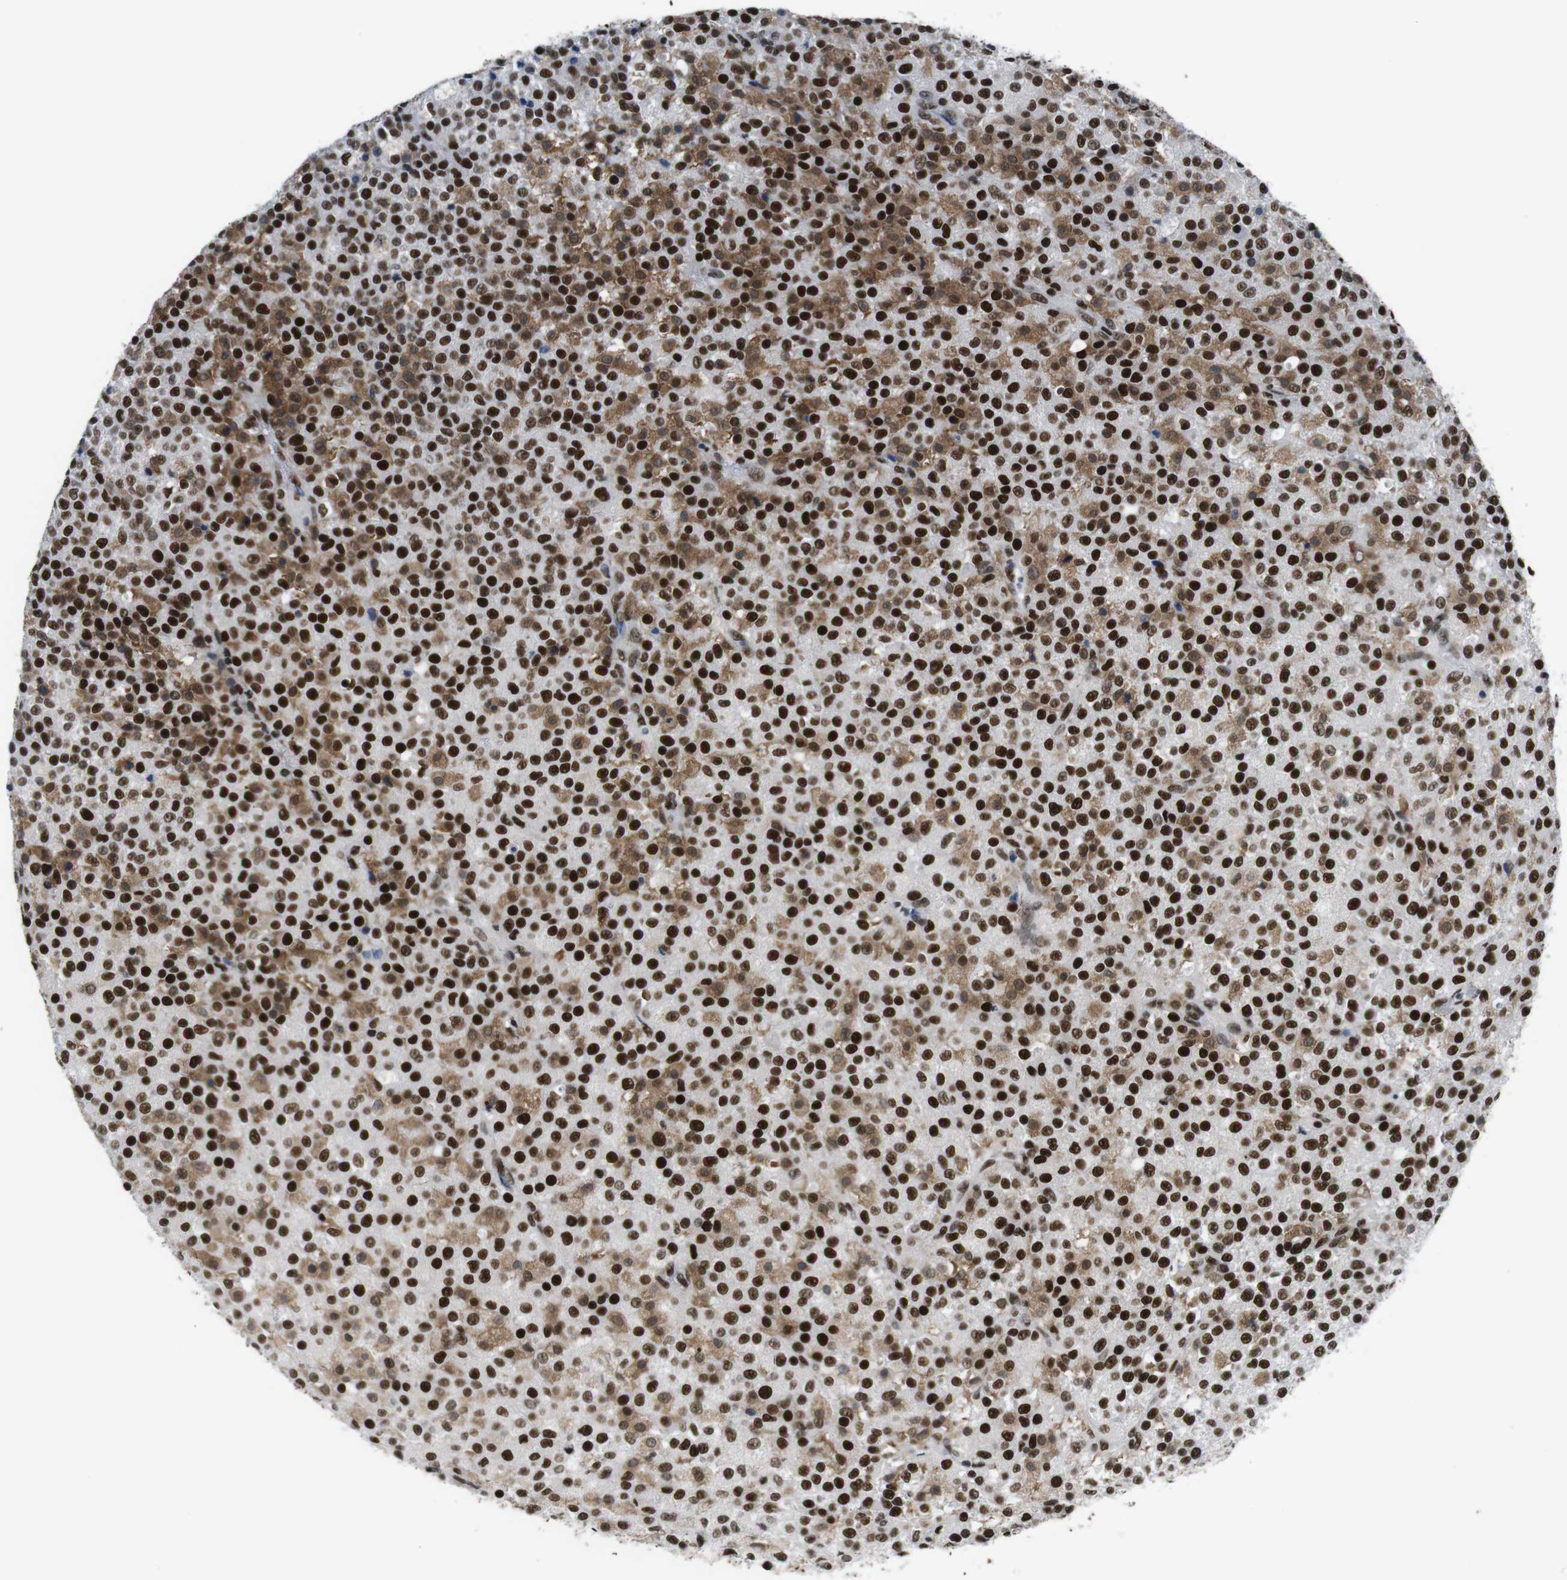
{"staining": {"intensity": "strong", "quantity": ">75%", "location": "cytoplasmic/membranous,nuclear"}, "tissue": "testis cancer", "cell_type": "Tumor cells", "image_type": "cancer", "snomed": [{"axis": "morphology", "description": "Seminoma, NOS"}, {"axis": "topography", "description": "Testis"}], "caption": "Protein expression analysis of human testis cancer (seminoma) reveals strong cytoplasmic/membranous and nuclear positivity in about >75% of tumor cells.", "gene": "PSME3", "patient": {"sex": "male", "age": 59}}